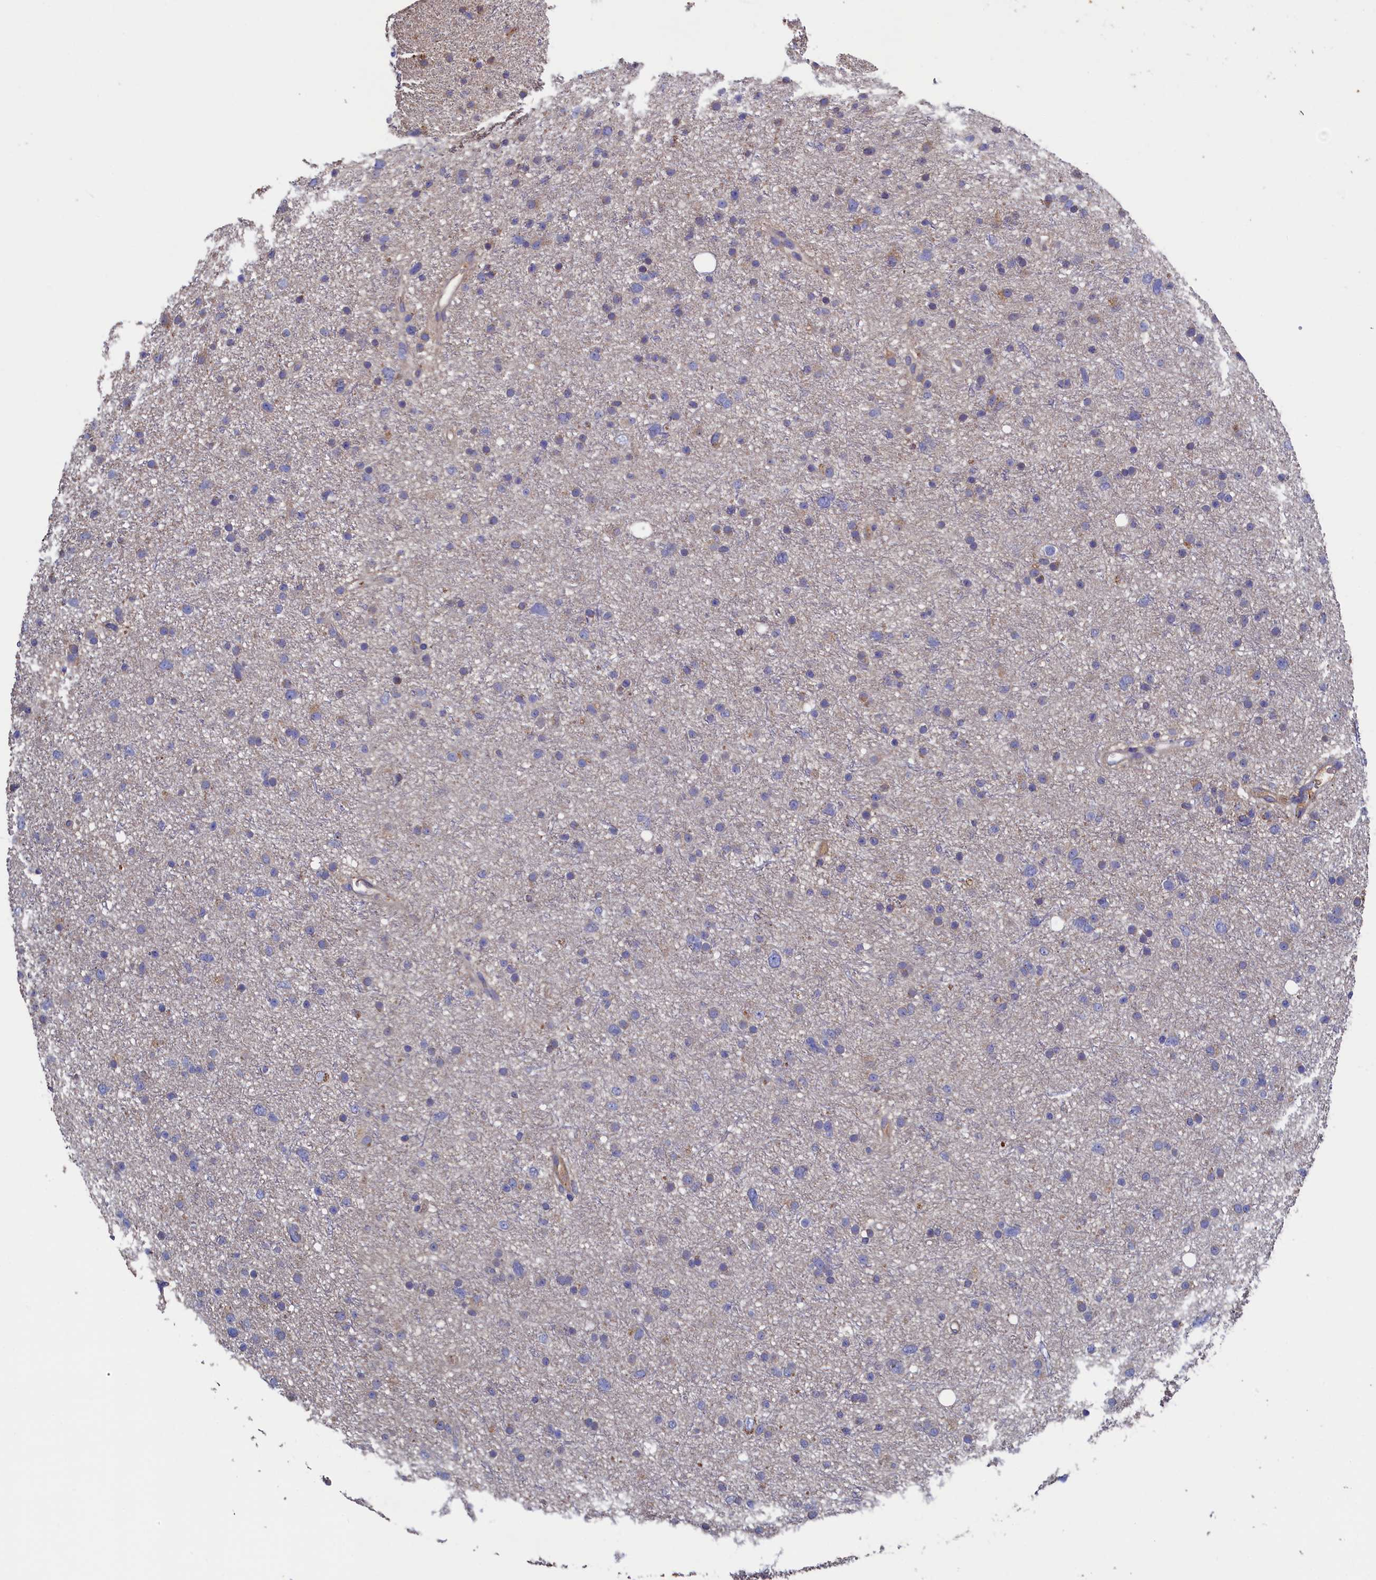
{"staining": {"intensity": "negative", "quantity": "none", "location": "none"}, "tissue": "glioma", "cell_type": "Tumor cells", "image_type": "cancer", "snomed": [{"axis": "morphology", "description": "Glioma, malignant, Low grade"}, {"axis": "topography", "description": "Cerebral cortex"}], "caption": "This is a histopathology image of IHC staining of malignant glioma (low-grade), which shows no staining in tumor cells.", "gene": "TK2", "patient": {"sex": "female", "age": 39}}